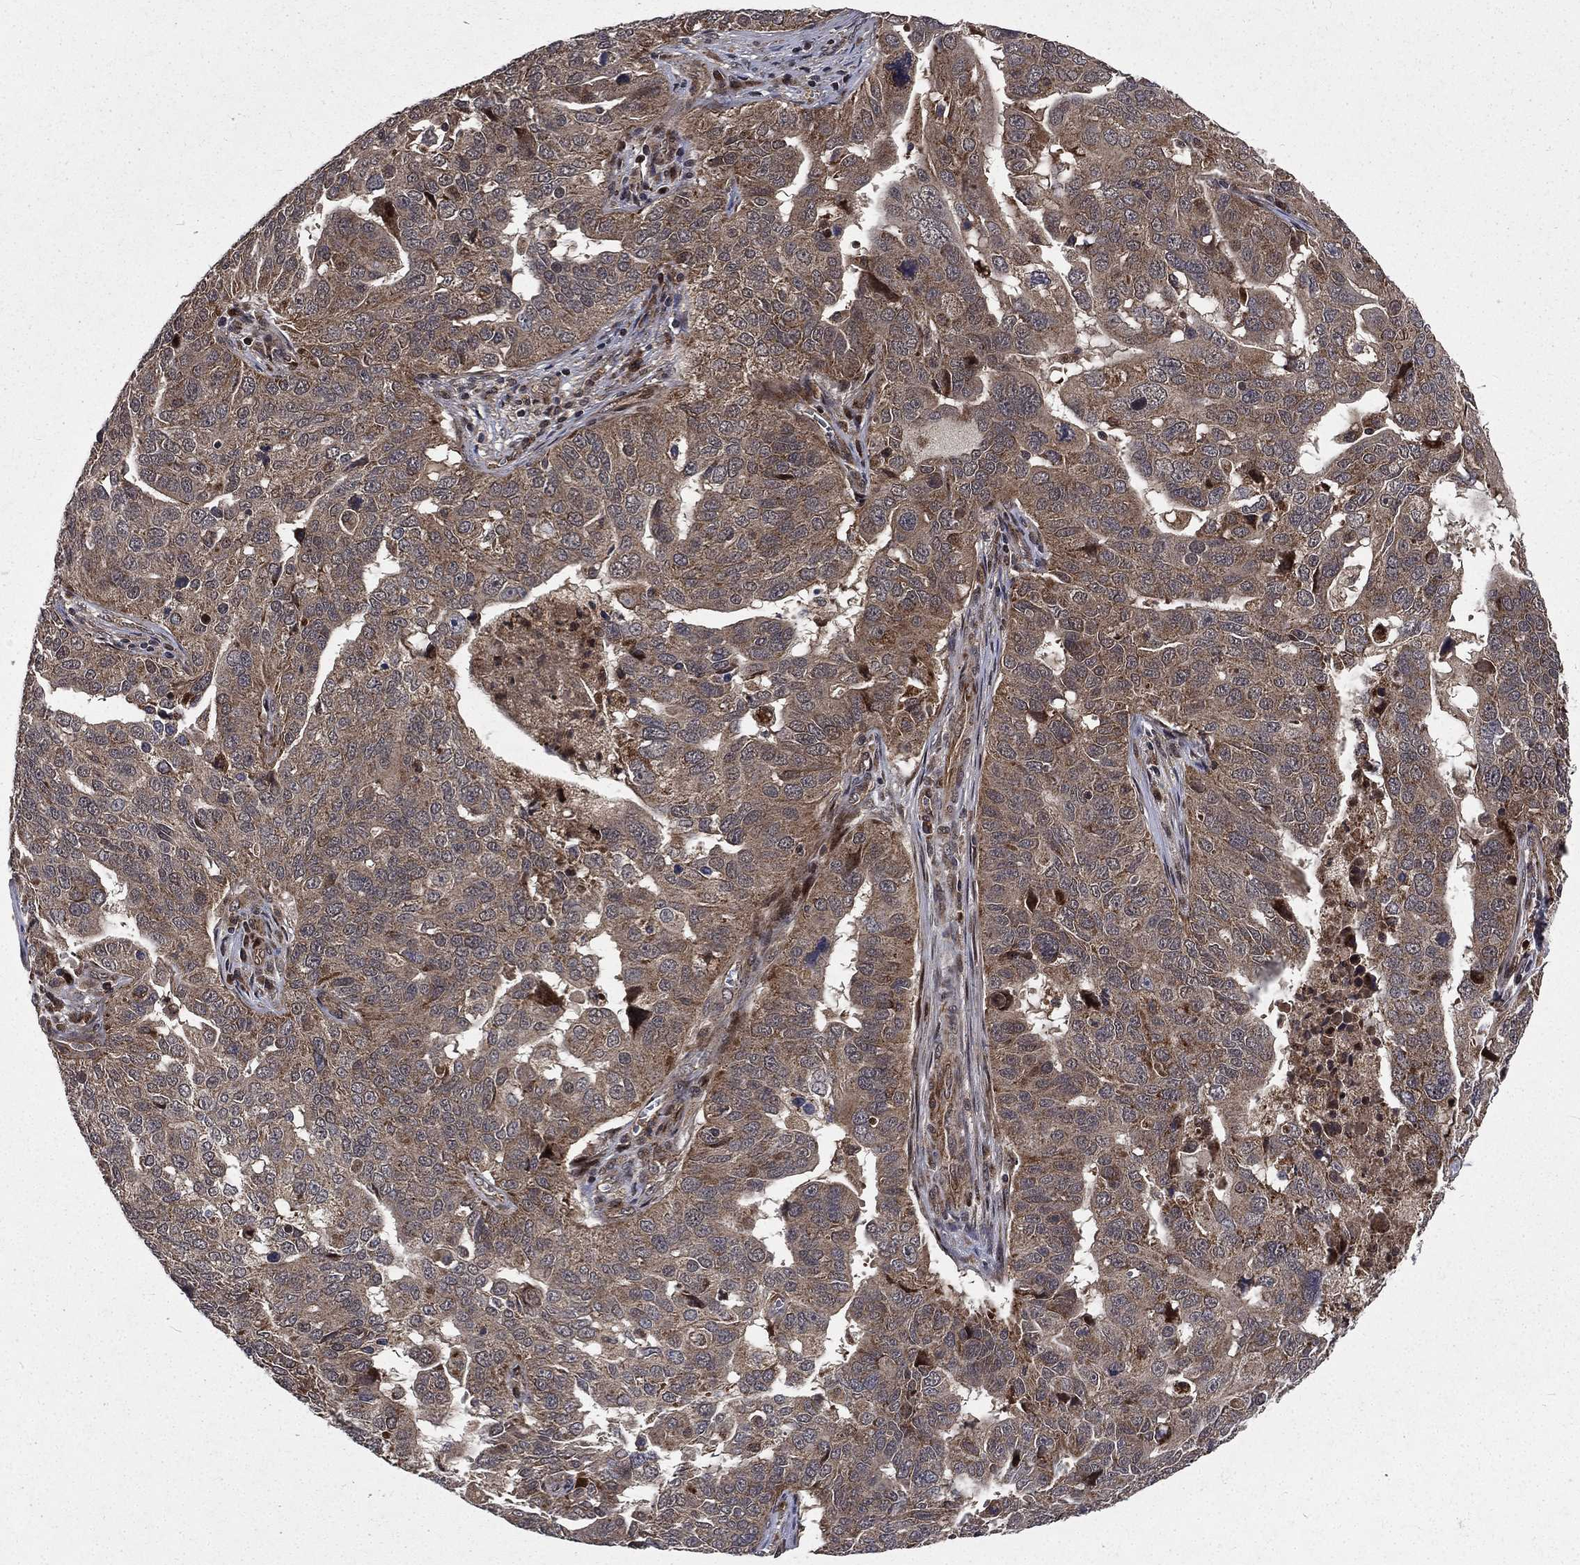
{"staining": {"intensity": "weak", "quantity": ">75%", "location": "cytoplasmic/membranous"}, "tissue": "ovarian cancer", "cell_type": "Tumor cells", "image_type": "cancer", "snomed": [{"axis": "morphology", "description": "Carcinoma, endometroid"}, {"axis": "topography", "description": "Soft tissue"}, {"axis": "topography", "description": "Ovary"}], "caption": "Immunohistochemical staining of human endometroid carcinoma (ovarian) displays weak cytoplasmic/membranous protein staining in about >75% of tumor cells. Using DAB (3,3'-diaminobenzidine) (brown) and hematoxylin (blue) stains, captured at high magnification using brightfield microscopy.", "gene": "LENG8", "patient": {"sex": "female", "age": 52}}